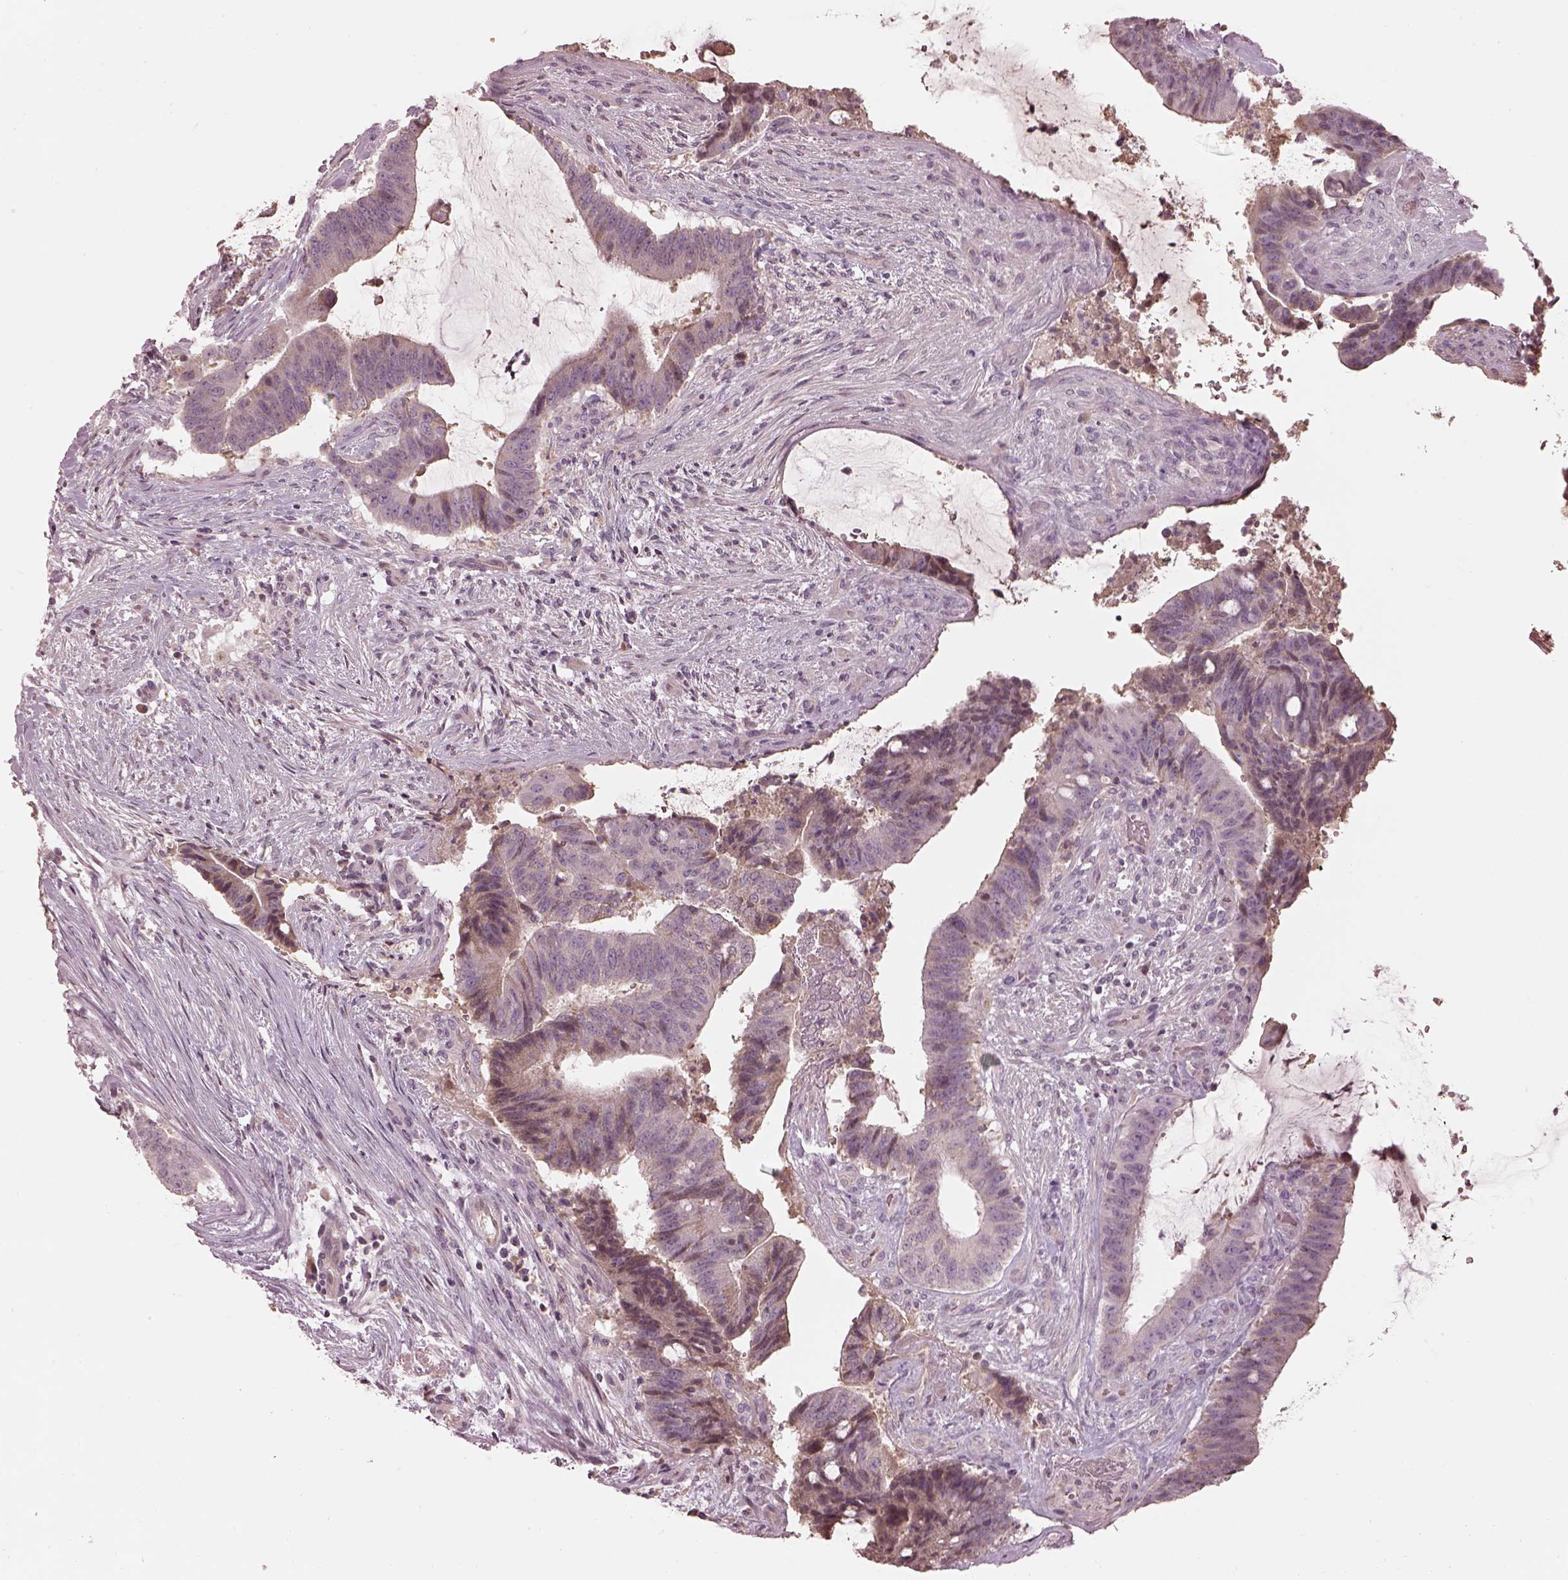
{"staining": {"intensity": "weak", "quantity": "<25%", "location": "cytoplasmic/membranous"}, "tissue": "colorectal cancer", "cell_type": "Tumor cells", "image_type": "cancer", "snomed": [{"axis": "morphology", "description": "Adenocarcinoma, NOS"}, {"axis": "topography", "description": "Colon"}], "caption": "Immunohistochemical staining of colorectal cancer shows no significant positivity in tumor cells. (Stains: DAB IHC with hematoxylin counter stain, Microscopy: brightfield microscopy at high magnification).", "gene": "TLX3", "patient": {"sex": "female", "age": 43}}